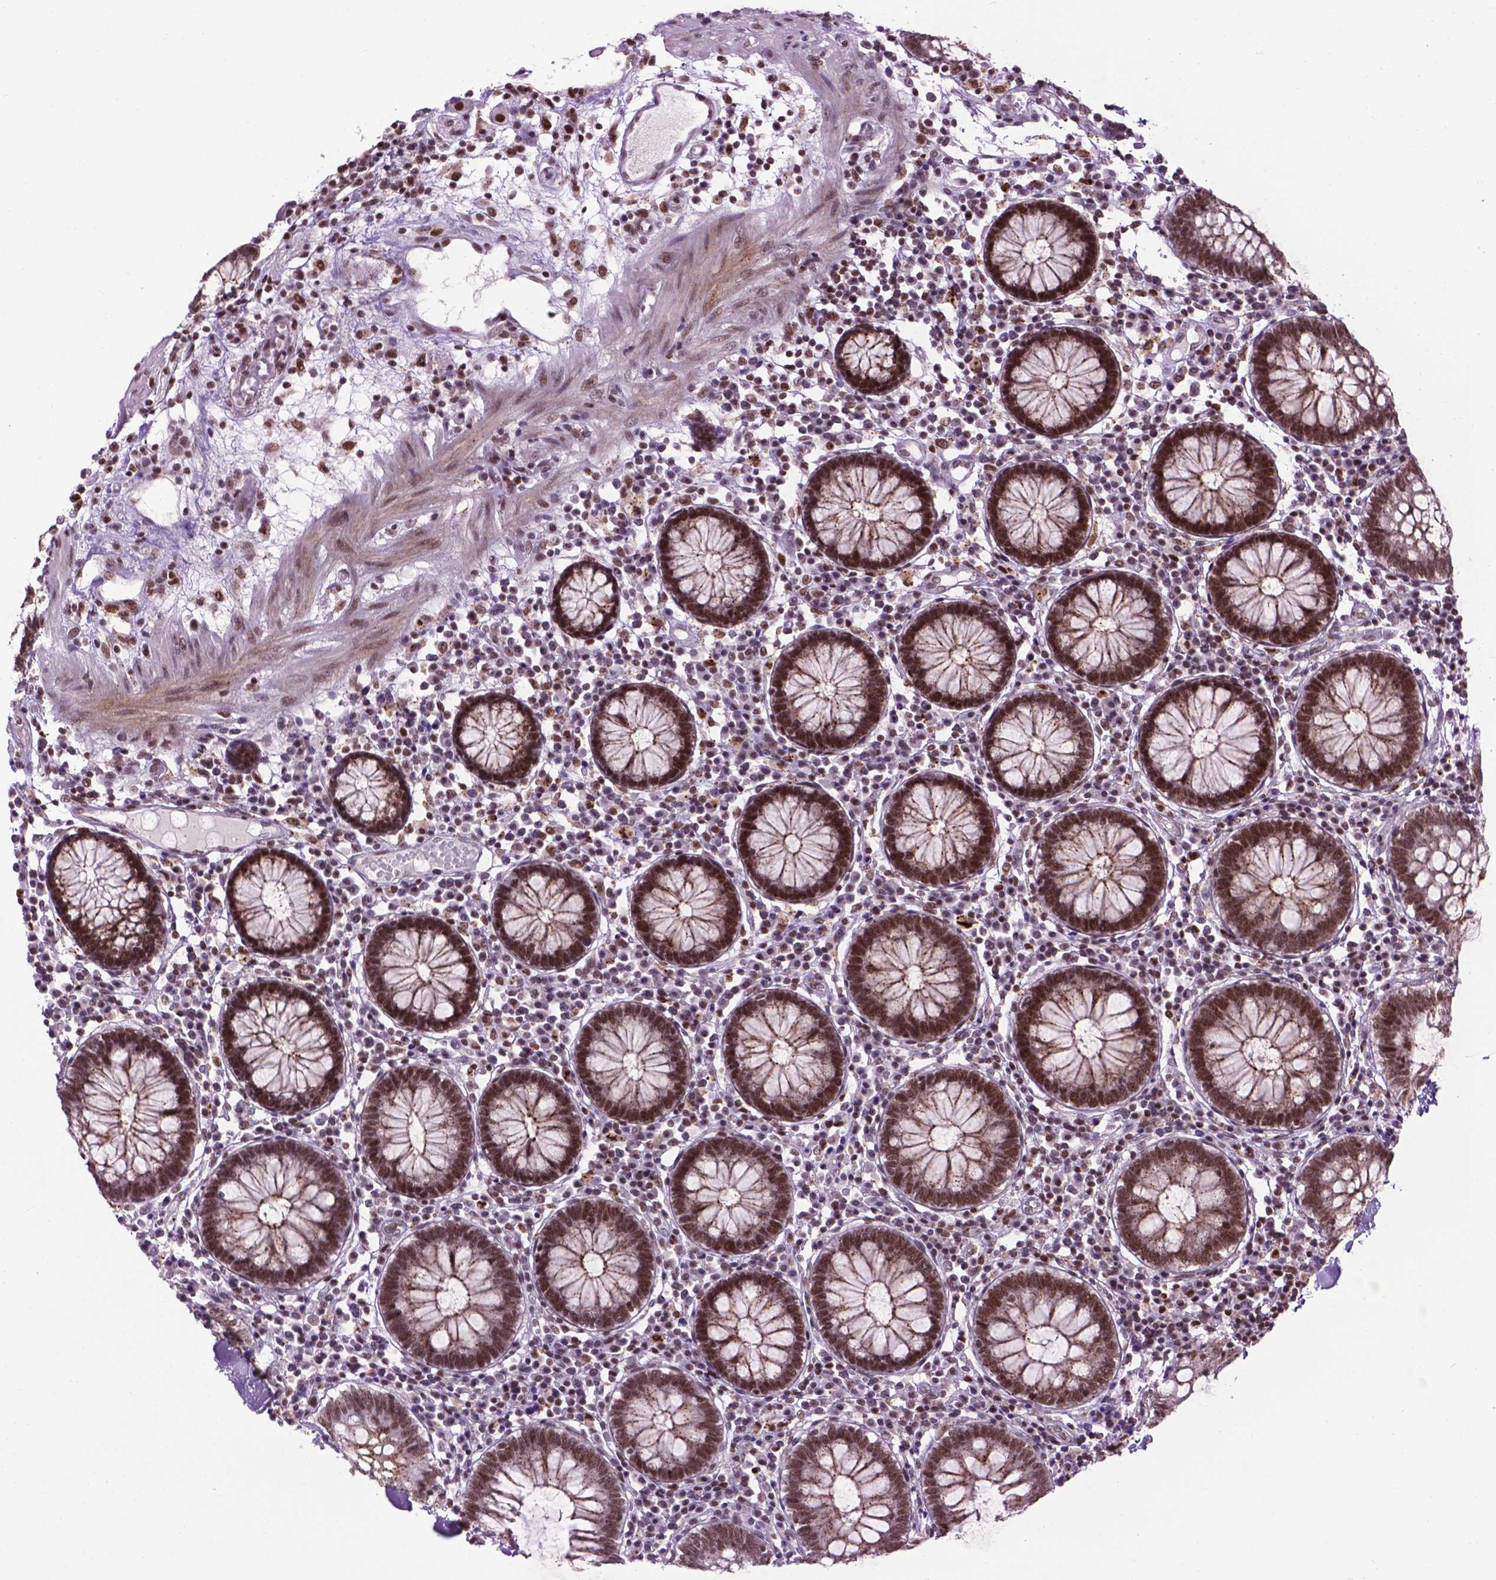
{"staining": {"intensity": "negative", "quantity": "none", "location": "none"}, "tissue": "colon", "cell_type": "Endothelial cells", "image_type": "normal", "snomed": [{"axis": "morphology", "description": "Normal tissue, NOS"}, {"axis": "morphology", "description": "Adenocarcinoma, NOS"}, {"axis": "topography", "description": "Colon"}], "caption": "The histopathology image reveals no staining of endothelial cells in benign colon.", "gene": "EAF1", "patient": {"sex": "male", "age": 83}}